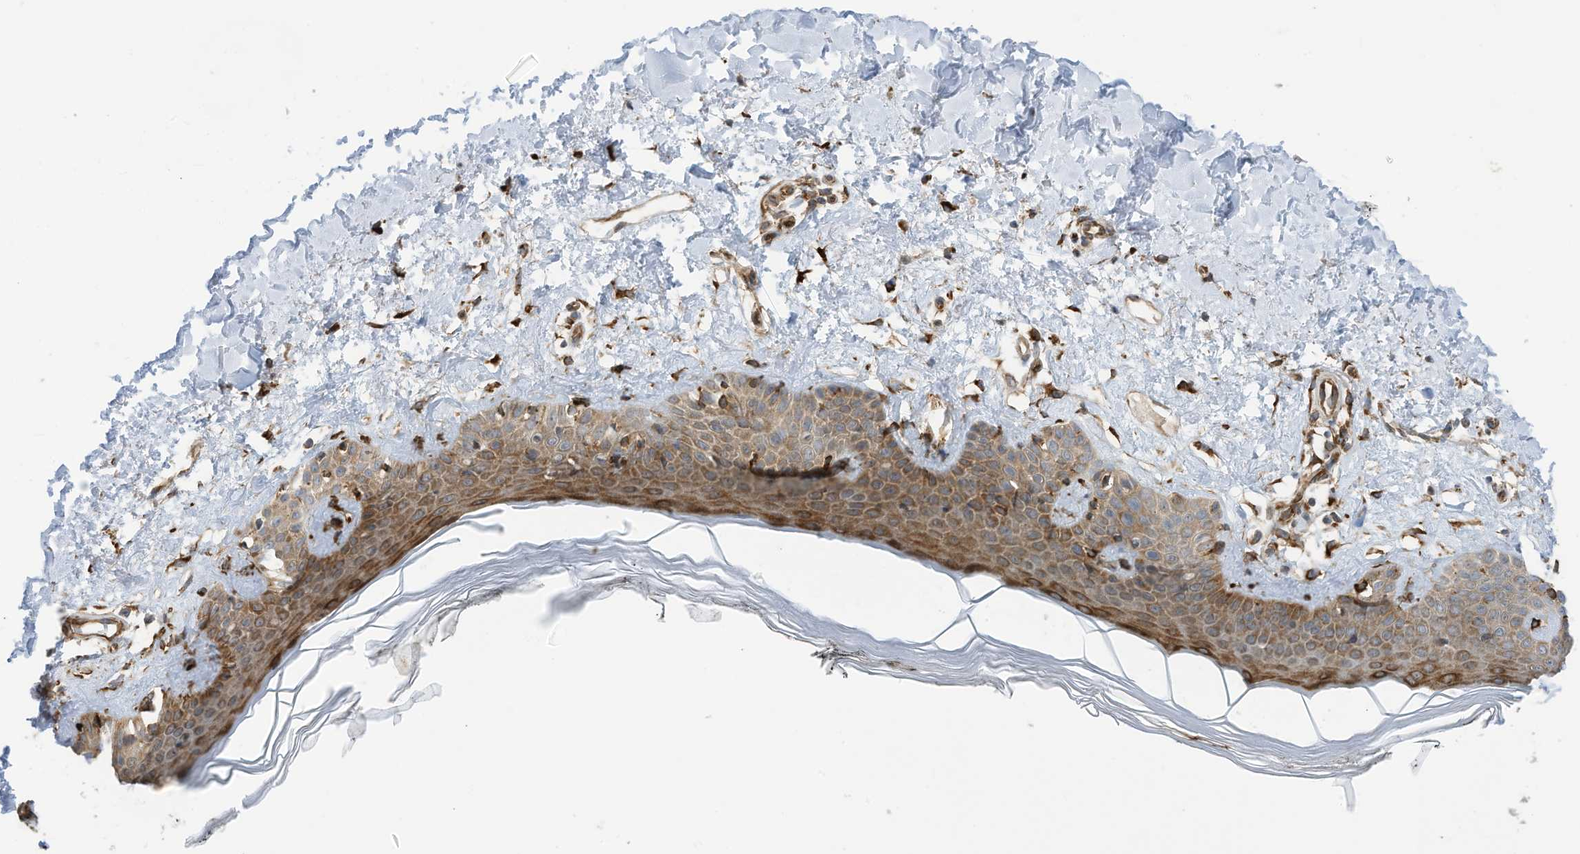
{"staining": {"intensity": "strong", "quantity": ">75%", "location": "cytoplasmic/membranous"}, "tissue": "skin", "cell_type": "Fibroblasts", "image_type": "normal", "snomed": [{"axis": "morphology", "description": "Normal tissue, NOS"}, {"axis": "topography", "description": "Skin"}], "caption": "Fibroblasts reveal strong cytoplasmic/membranous positivity in approximately >75% of cells in unremarkable skin. (IHC, brightfield microscopy, high magnification).", "gene": "ZBTB45", "patient": {"sex": "female", "age": 64}}